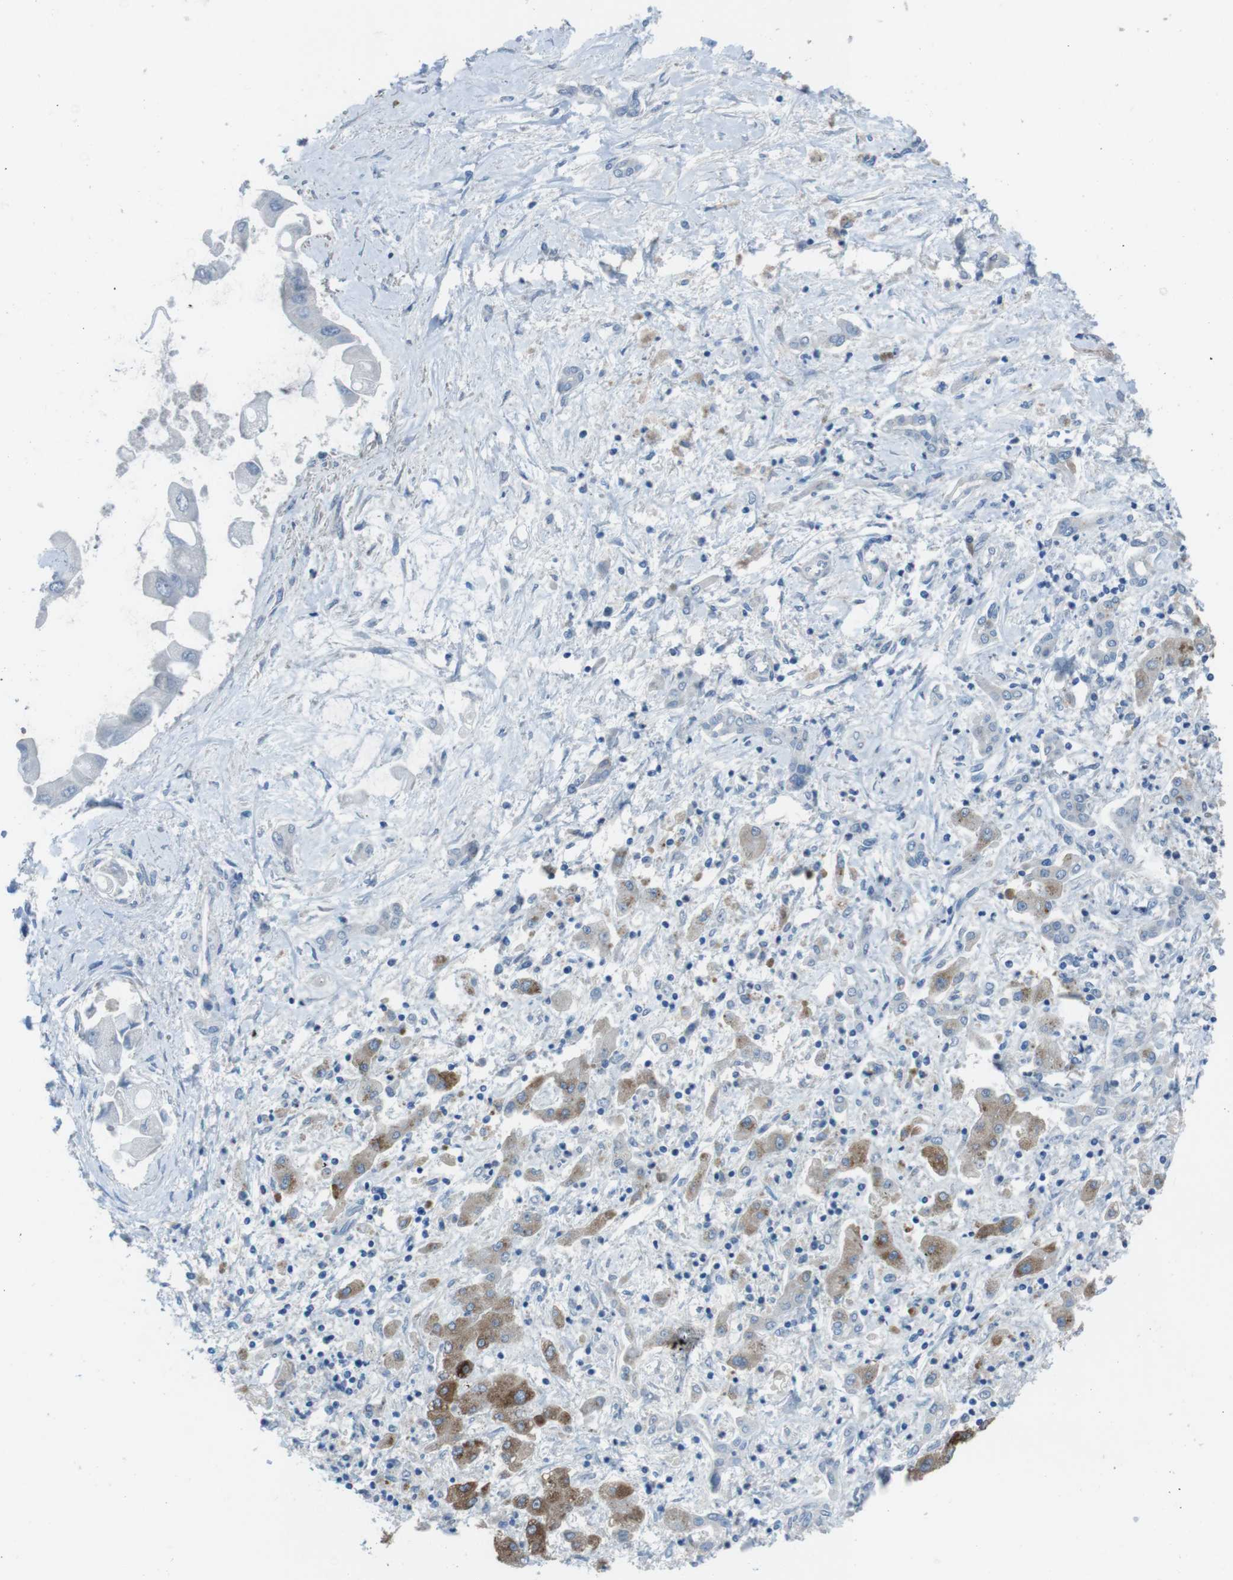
{"staining": {"intensity": "negative", "quantity": "none", "location": "none"}, "tissue": "liver cancer", "cell_type": "Tumor cells", "image_type": "cancer", "snomed": [{"axis": "morphology", "description": "Cholangiocarcinoma"}, {"axis": "topography", "description": "Liver"}], "caption": "Tumor cells are negative for brown protein staining in liver cancer (cholangiocarcinoma).", "gene": "CYP2C8", "patient": {"sex": "male", "age": 50}}